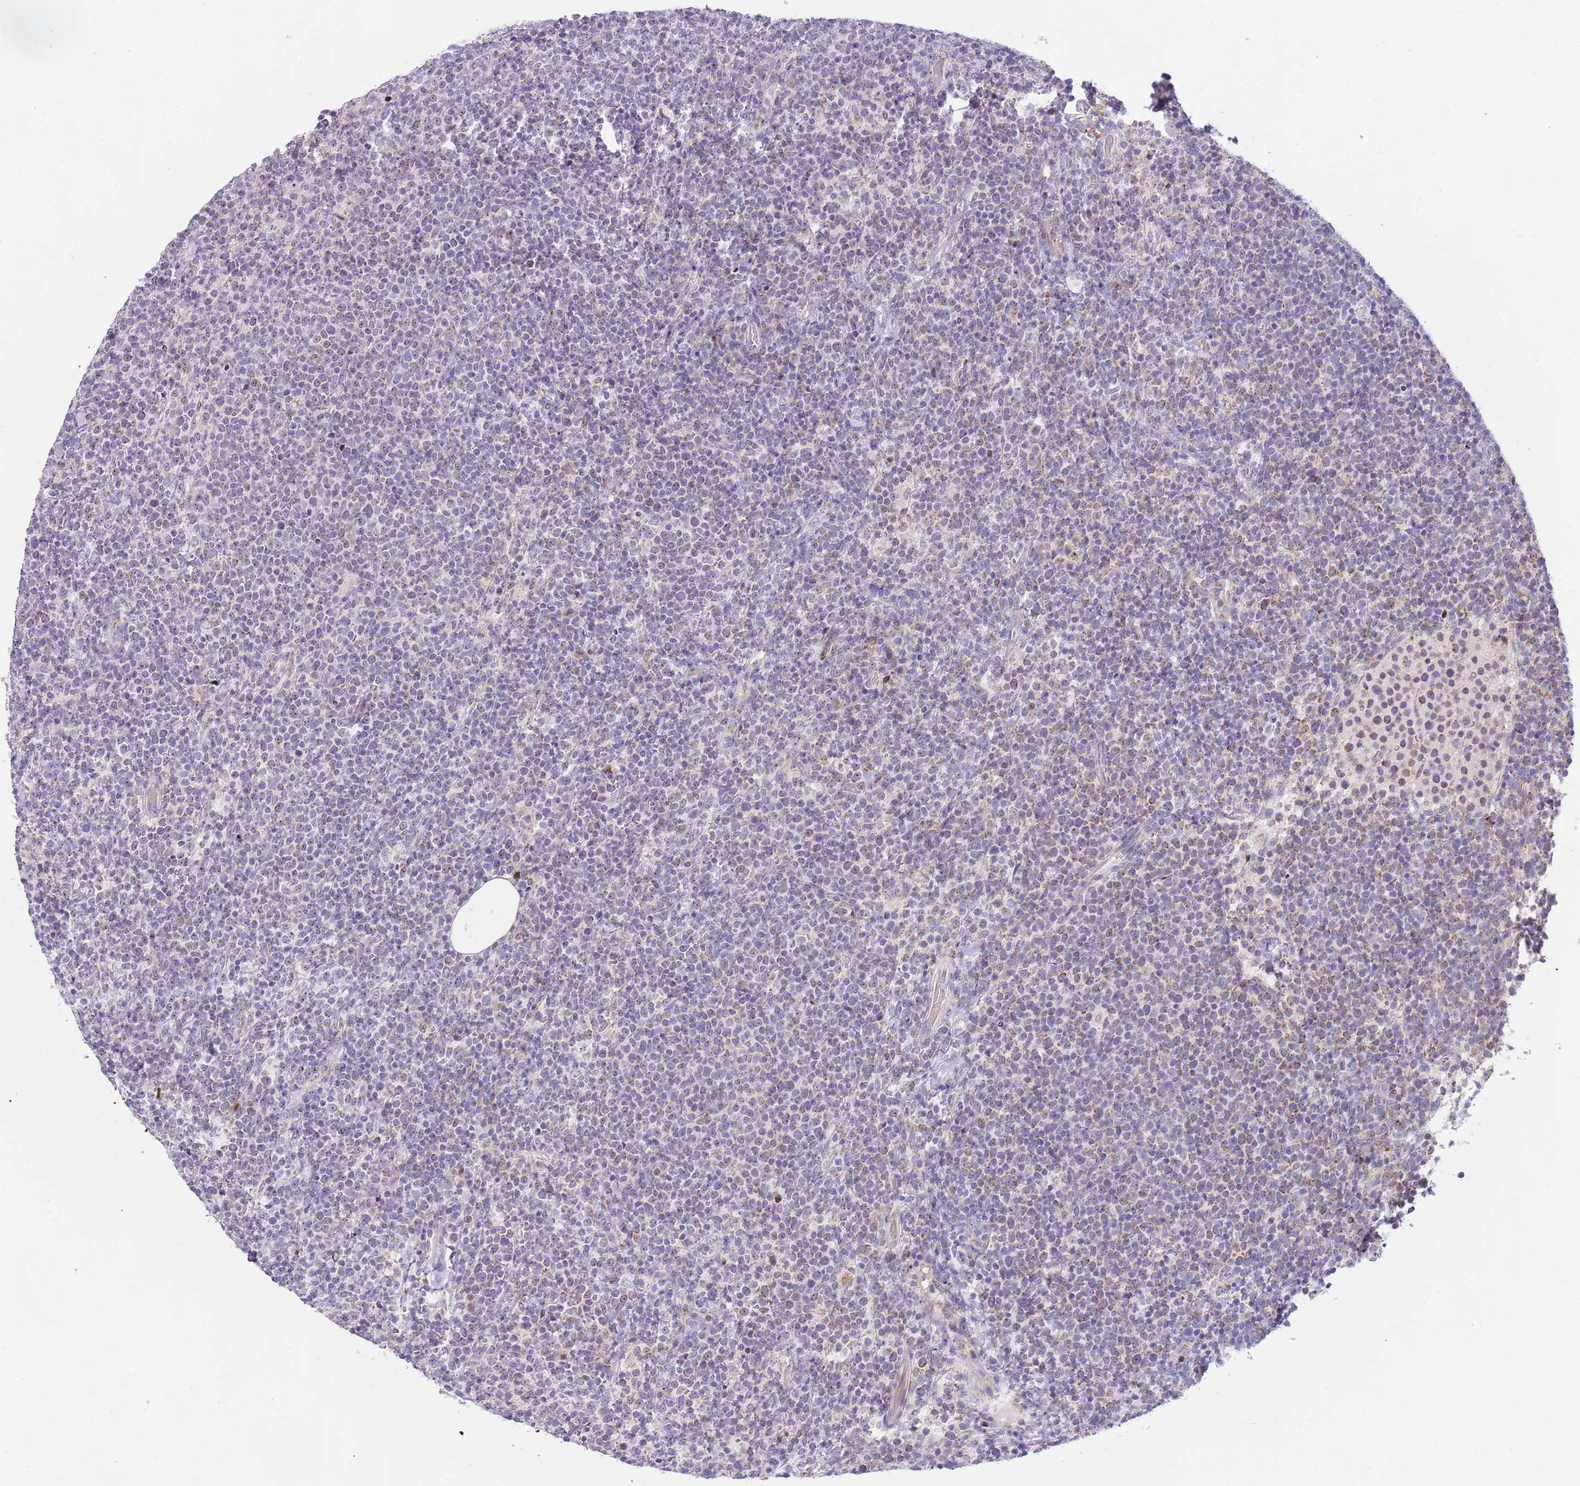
{"staining": {"intensity": "weak", "quantity": "25%-75%", "location": "cytoplasmic/membranous"}, "tissue": "lymphoma", "cell_type": "Tumor cells", "image_type": "cancer", "snomed": [{"axis": "morphology", "description": "Malignant lymphoma, non-Hodgkin's type, High grade"}, {"axis": "topography", "description": "Lymph node"}], "caption": "Immunohistochemistry micrograph of human malignant lymphoma, non-Hodgkin's type (high-grade) stained for a protein (brown), which reveals low levels of weak cytoplasmic/membranous expression in approximately 25%-75% of tumor cells.", "gene": "DNAJA3", "patient": {"sex": "male", "age": 61}}